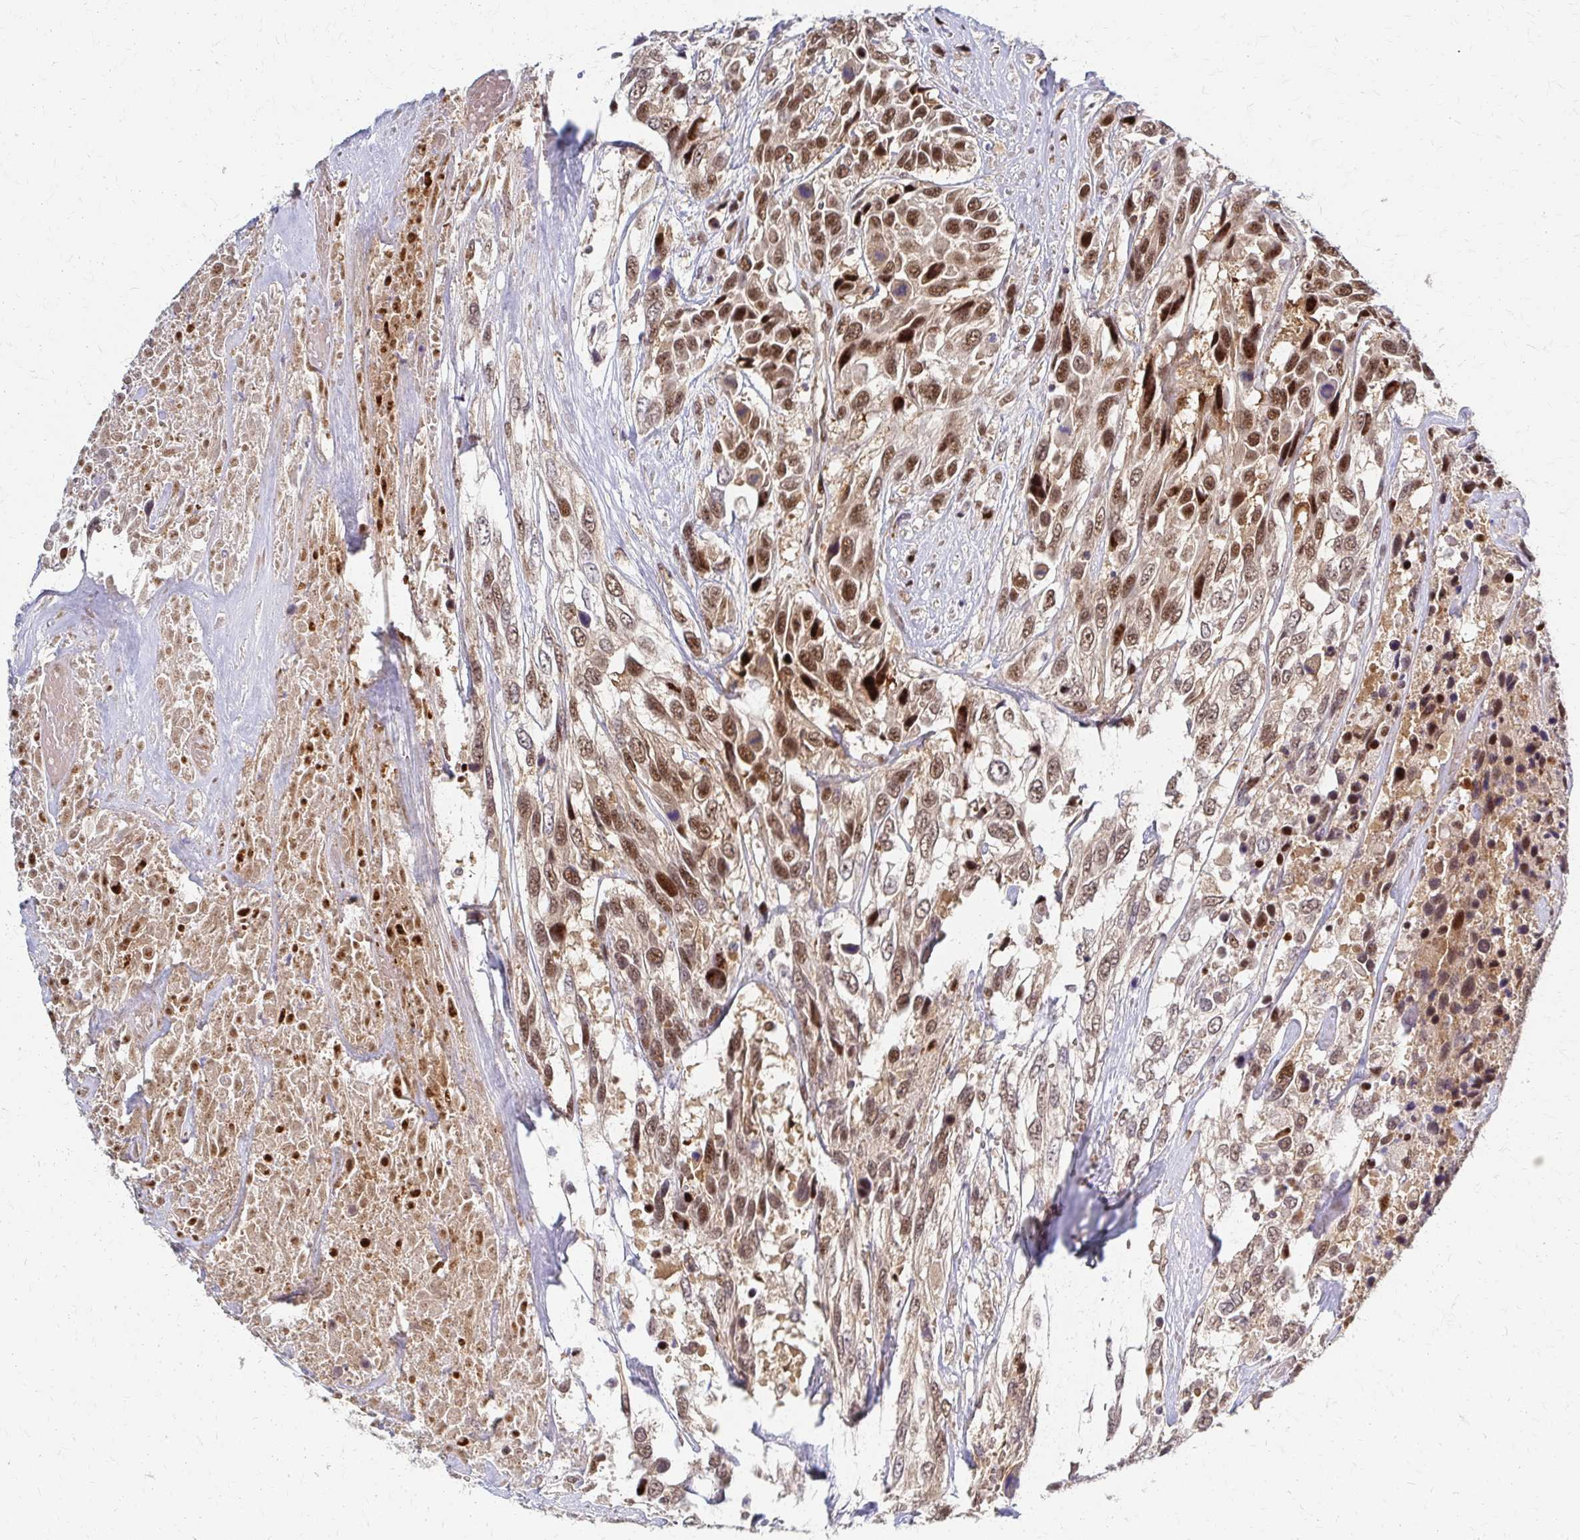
{"staining": {"intensity": "moderate", "quantity": ">75%", "location": "nuclear"}, "tissue": "urothelial cancer", "cell_type": "Tumor cells", "image_type": "cancer", "snomed": [{"axis": "morphology", "description": "Urothelial carcinoma, High grade"}, {"axis": "topography", "description": "Urinary bladder"}], "caption": "High-magnification brightfield microscopy of urothelial carcinoma (high-grade) stained with DAB (brown) and counterstained with hematoxylin (blue). tumor cells exhibit moderate nuclear positivity is present in about>75% of cells.", "gene": "PSMD7", "patient": {"sex": "female", "age": 70}}